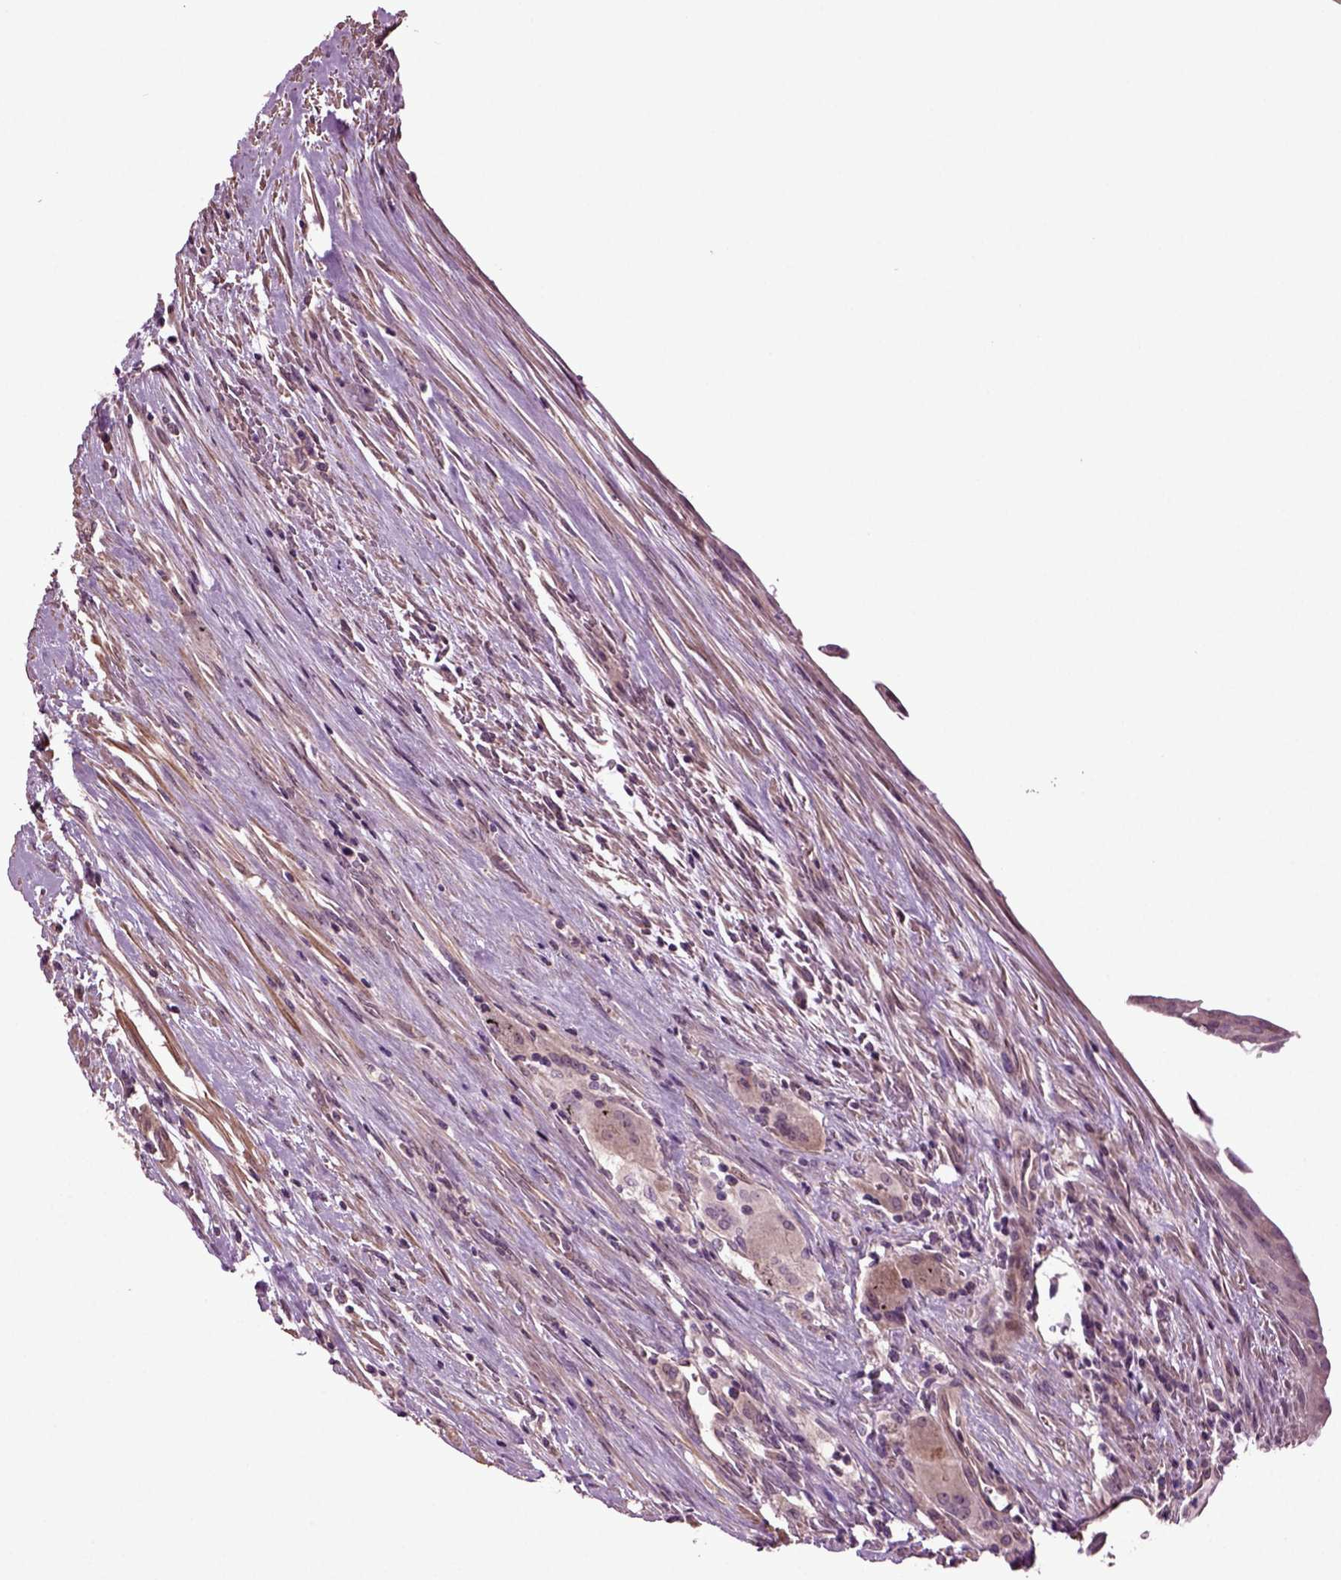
{"staining": {"intensity": "negative", "quantity": "none", "location": "none"}, "tissue": "urothelial cancer", "cell_type": "Tumor cells", "image_type": "cancer", "snomed": [{"axis": "morphology", "description": "Urothelial carcinoma, NOS"}, {"axis": "topography", "description": "Urinary bladder"}], "caption": "Tumor cells show no significant protein positivity in urothelial cancer. The staining is performed using DAB (3,3'-diaminobenzidine) brown chromogen with nuclei counter-stained in using hematoxylin.", "gene": "HAGHL", "patient": {"sex": "male", "age": 62}}